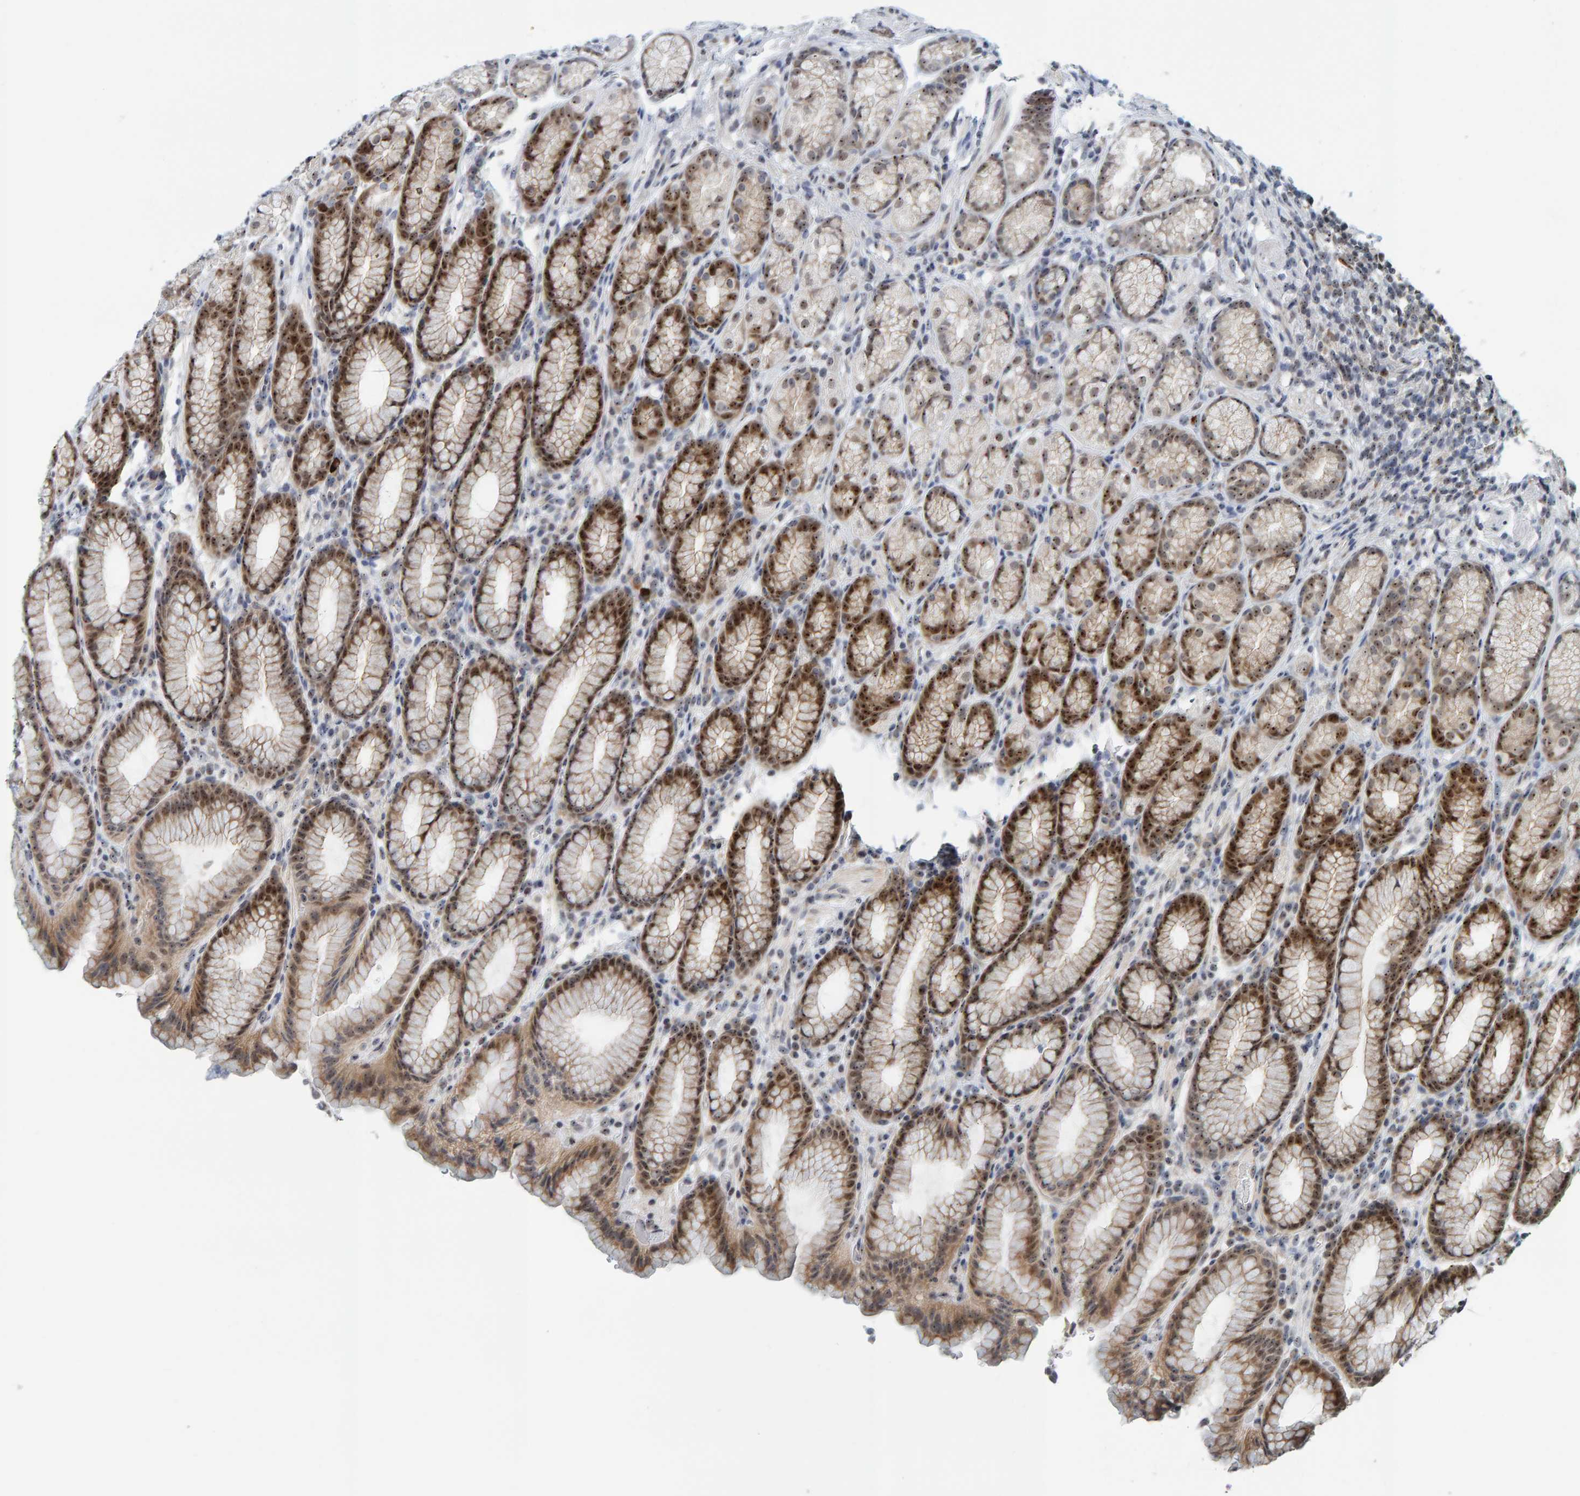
{"staining": {"intensity": "moderate", "quantity": ">75%", "location": "cytoplasmic/membranous,nuclear"}, "tissue": "stomach", "cell_type": "Glandular cells", "image_type": "normal", "snomed": [{"axis": "morphology", "description": "Normal tissue, NOS"}, {"axis": "topography", "description": "Stomach"}], "caption": "The histopathology image reveals staining of unremarkable stomach, revealing moderate cytoplasmic/membranous,nuclear protein staining (brown color) within glandular cells. The protein of interest is shown in brown color, while the nuclei are stained blue.", "gene": "POLR1E", "patient": {"sex": "male", "age": 42}}